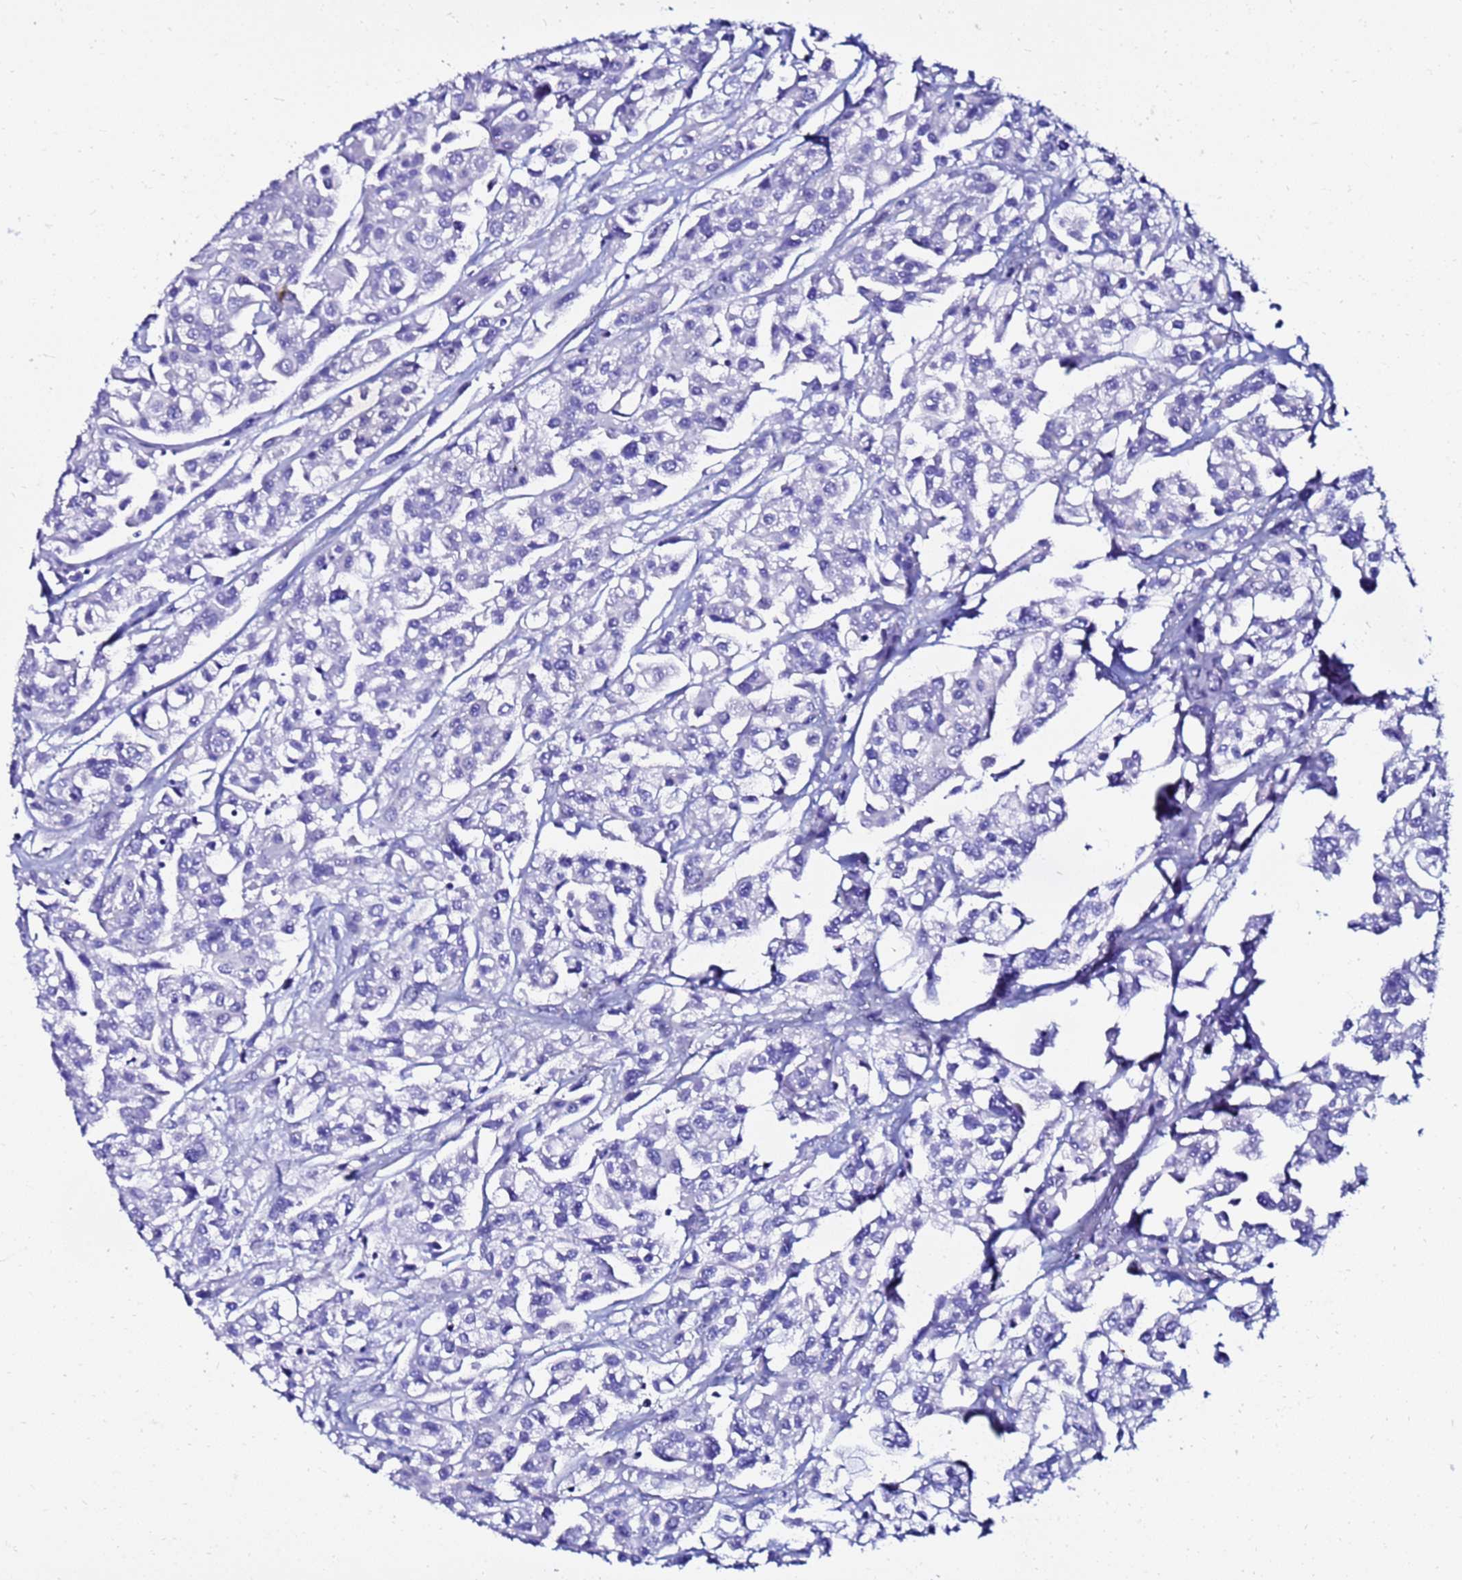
{"staining": {"intensity": "negative", "quantity": "none", "location": "none"}, "tissue": "urothelial cancer", "cell_type": "Tumor cells", "image_type": "cancer", "snomed": [{"axis": "morphology", "description": "Urothelial carcinoma, High grade"}, {"axis": "topography", "description": "Urinary bladder"}], "caption": "Immunohistochemical staining of human urothelial cancer exhibits no significant expression in tumor cells. (Immunohistochemistry (ihc), brightfield microscopy, high magnification).", "gene": "PPP1R14C", "patient": {"sex": "male", "age": 67}}